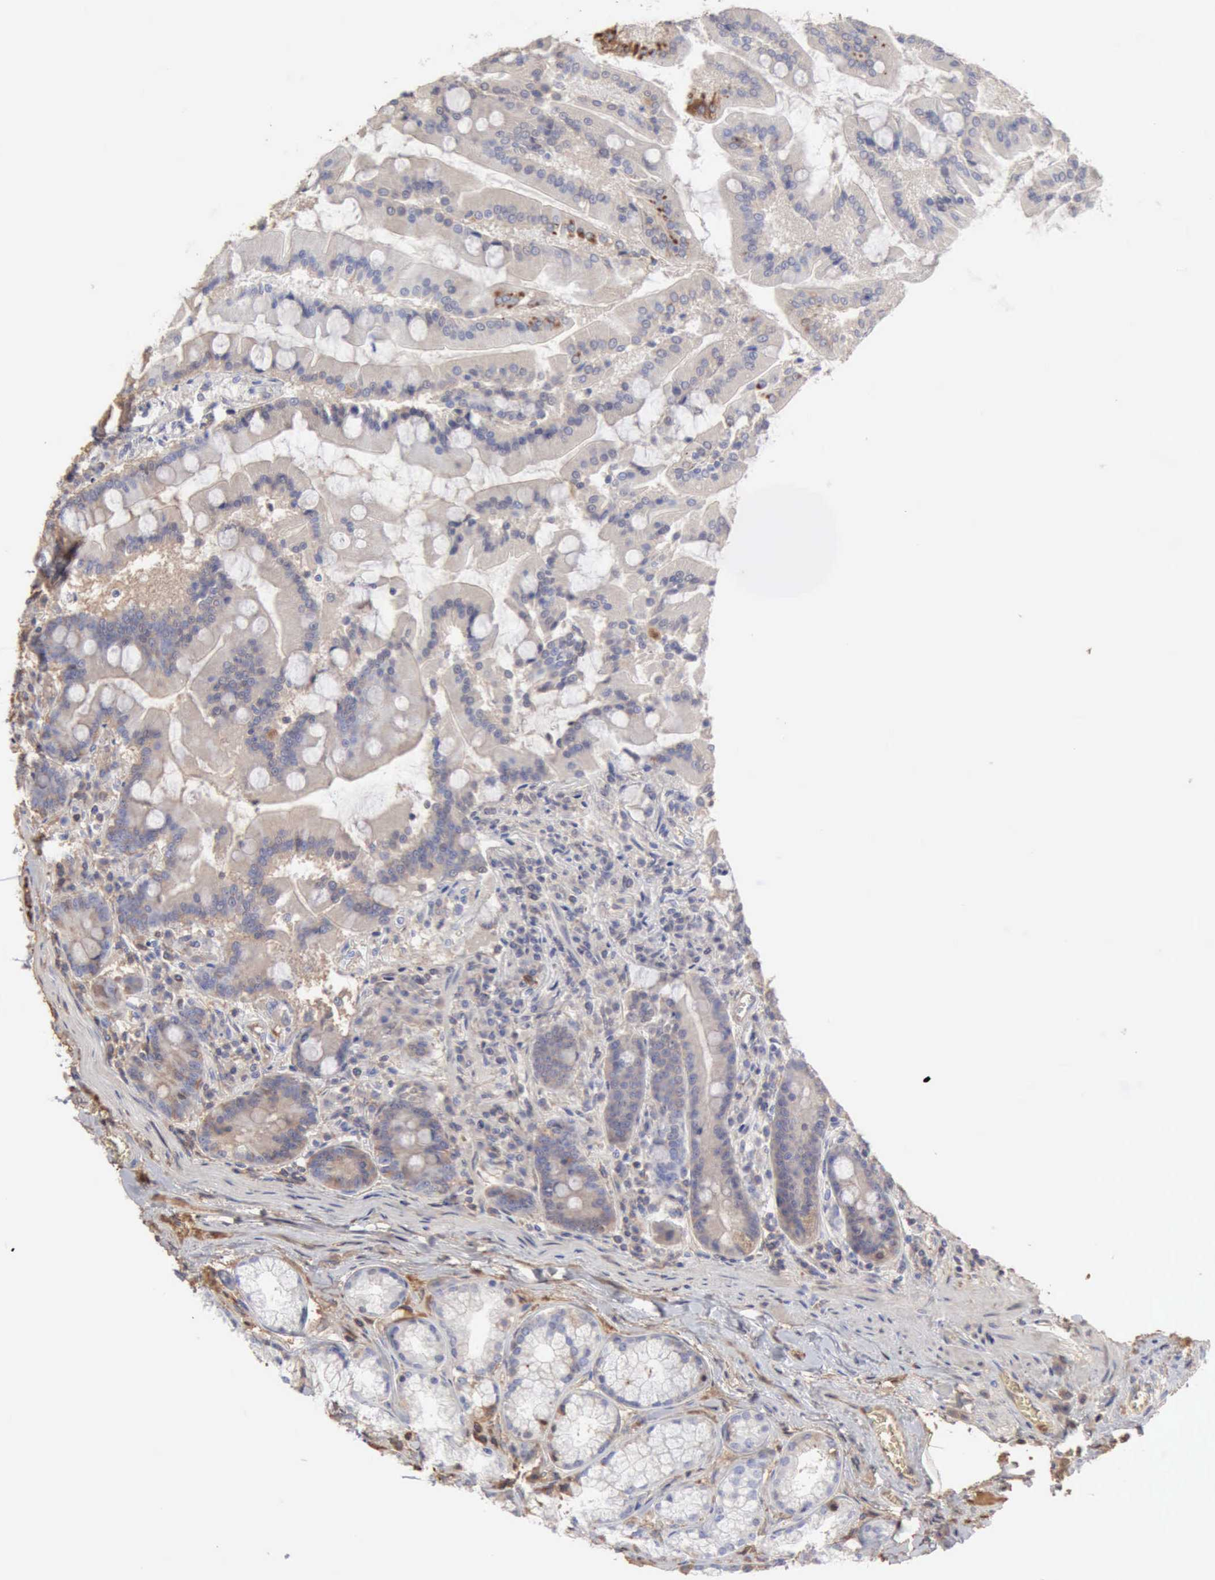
{"staining": {"intensity": "moderate", "quantity": "<25%", "location": "cytoplasmic/membranous"}, "tissue": "duodenum", "cell_type": "Glandular cells", "image_type": "normal", "snomed": [{"axis": "morphology", "description": "Normal tissue, NOS"}, {"axis": "topography", "description": "Duodenum"}], "caption": "Immunohistochemical staining of benign duodenum displays moderate cytoplasmic/membranous protein staining in about <25% of glandular cells.", "gene": "SERPINA1", "patient": {"sex": "female", "age": 64}}